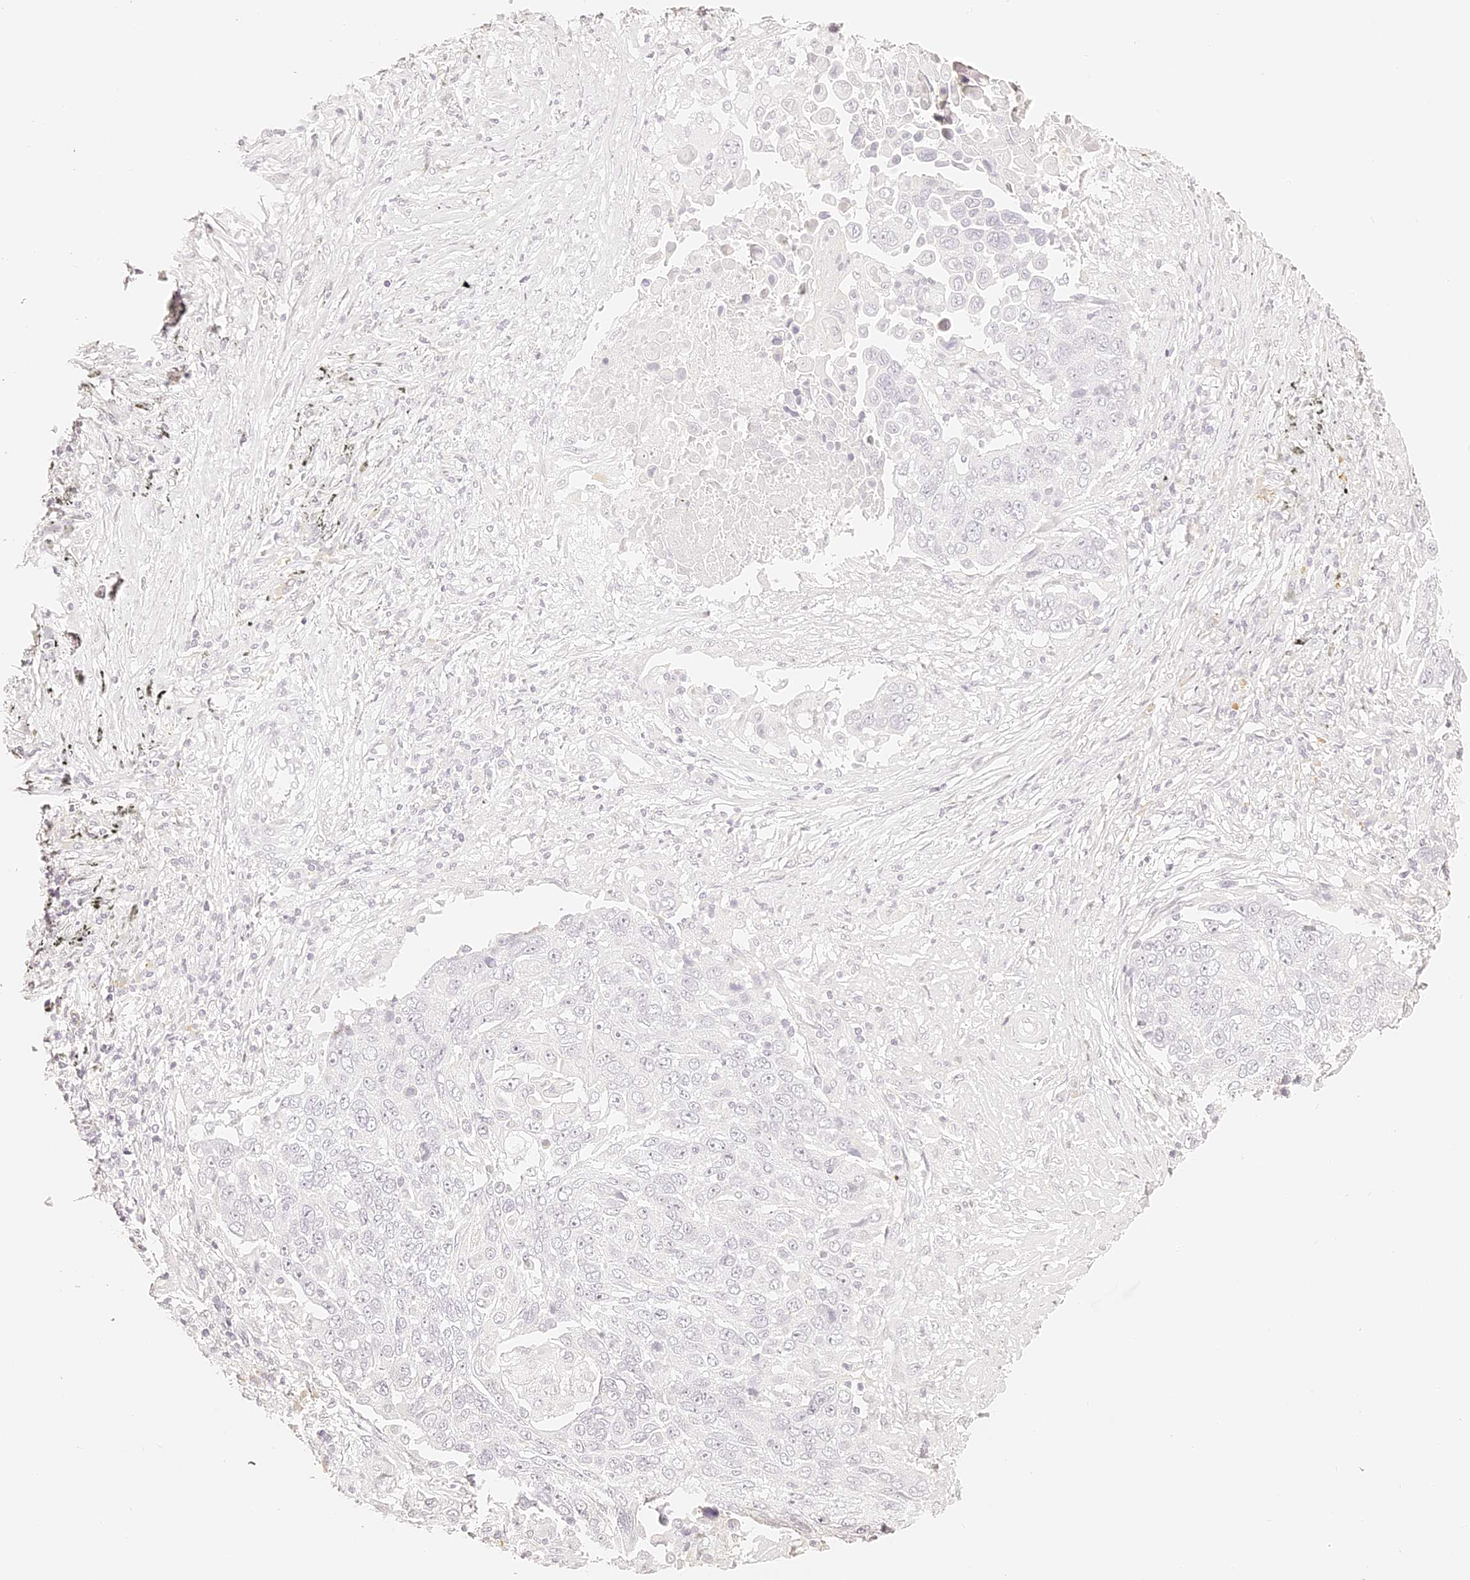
{"staining": {"intensity": "negative", "quantity": "none", "location": "none"}, "tissue": "lung cancer", "cell_type": "Tumor cells", "image_type": "cancer", "snomed": [{"axis": "morphology", "description": "Squamous cell carcinoma, NOS"}, {"axis": "topography", "description": "Lung"}], "caption": "Immunohistochemistry (IHC) histopathology image of human lung squamous cell carcinoma stained for a protein (brown), which exhibits no expression in tumor cells.", "gene": "TRIM45", "patient": {"sex": "male", "age": 66}}